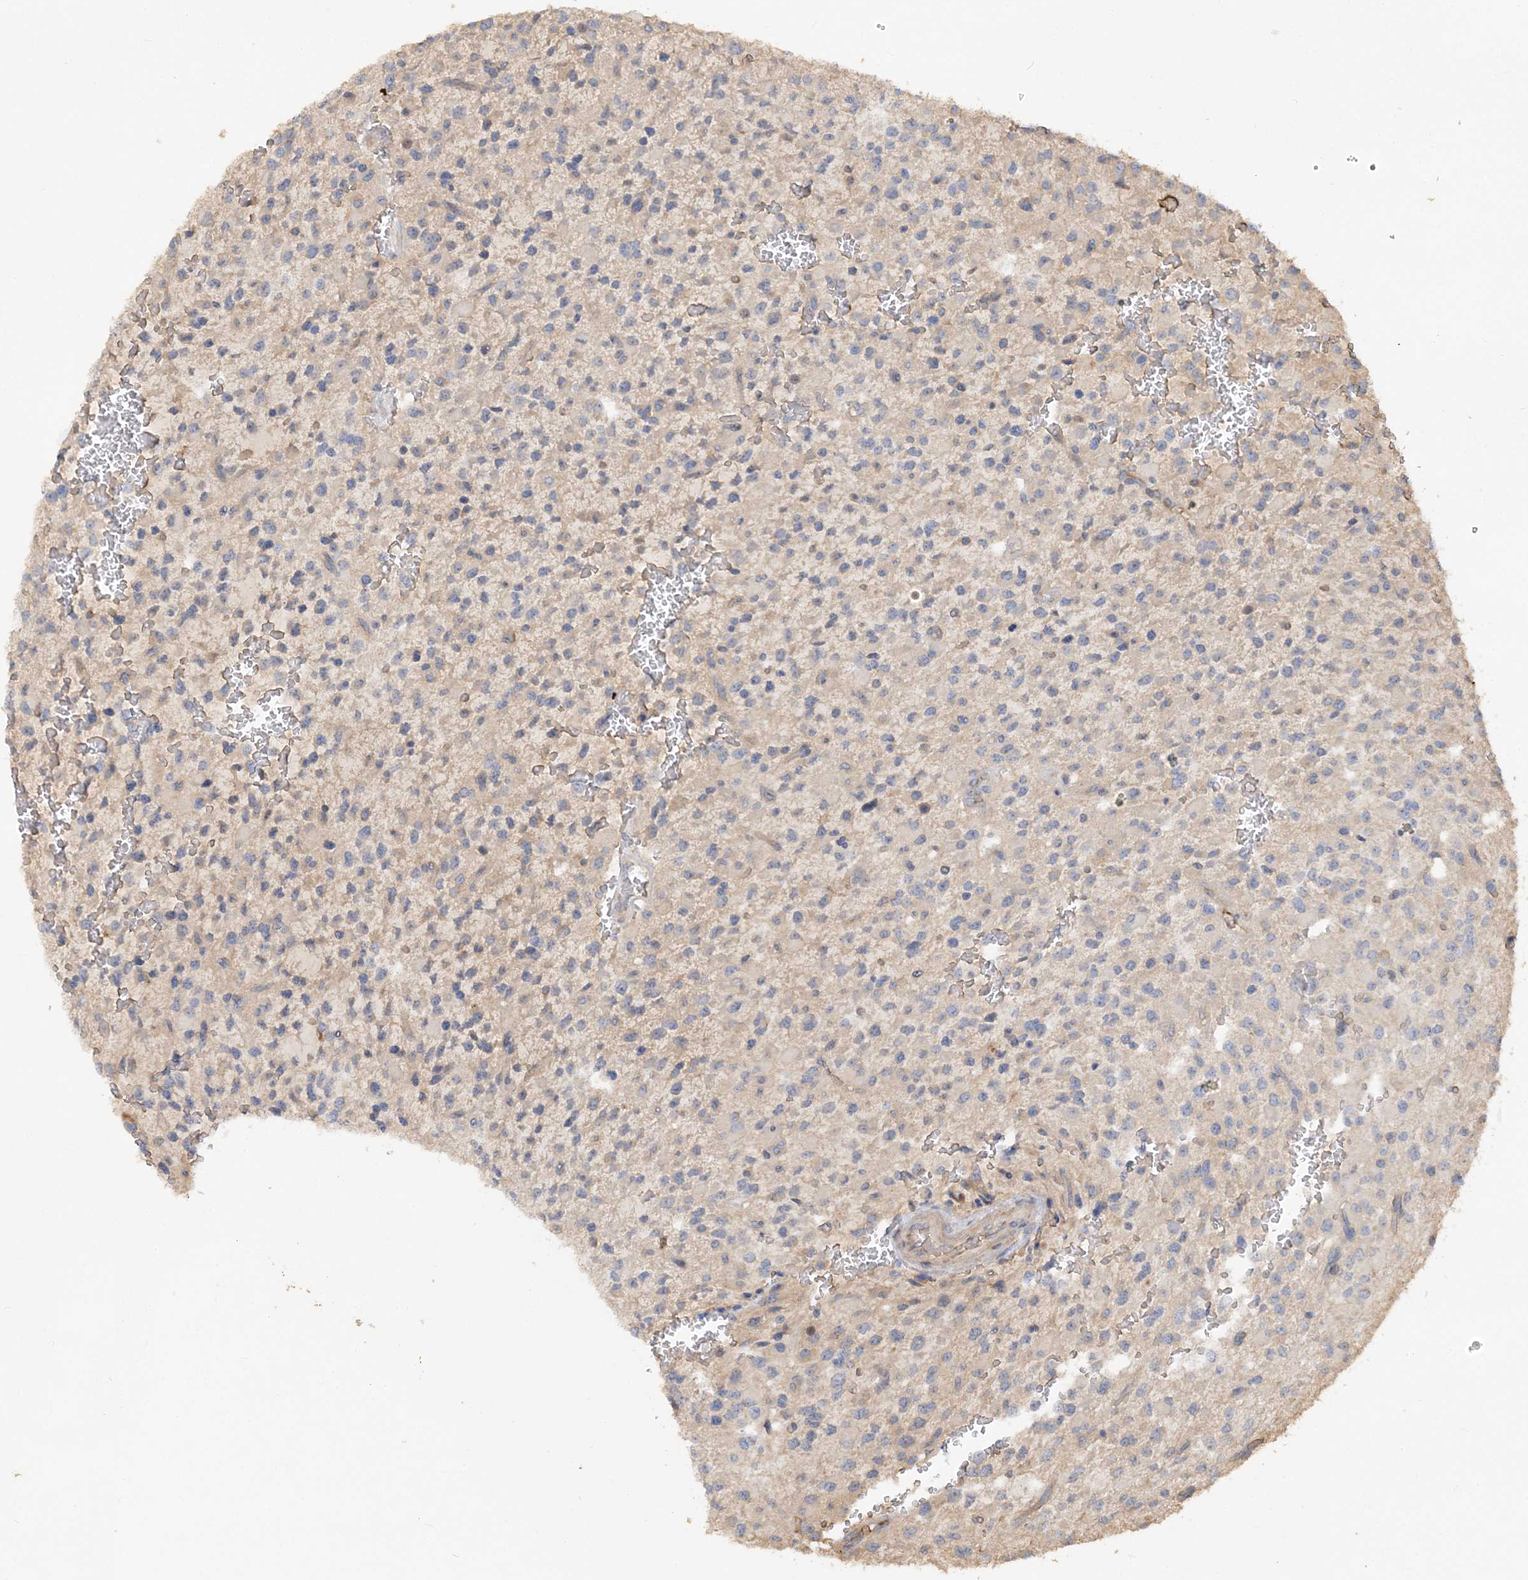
{"staining": {"intensity": "negative", "quantity": "none", "location": "none"}, "tissue": "glioma", "cell_type": "Tumor cells", "image_type": "cancer", "snomed": [{"axis": "morphology", "description": "Glioma, malignant, High grade"}, {"axis": "topography", "description": "Brain"}], "caption": "Malignant glioma (high-grade) was stained to show a protein in brown. There is no significant staining in tumor cells.", "gene": "GRINA", "patient": {"sex": "male", "age": 34}}